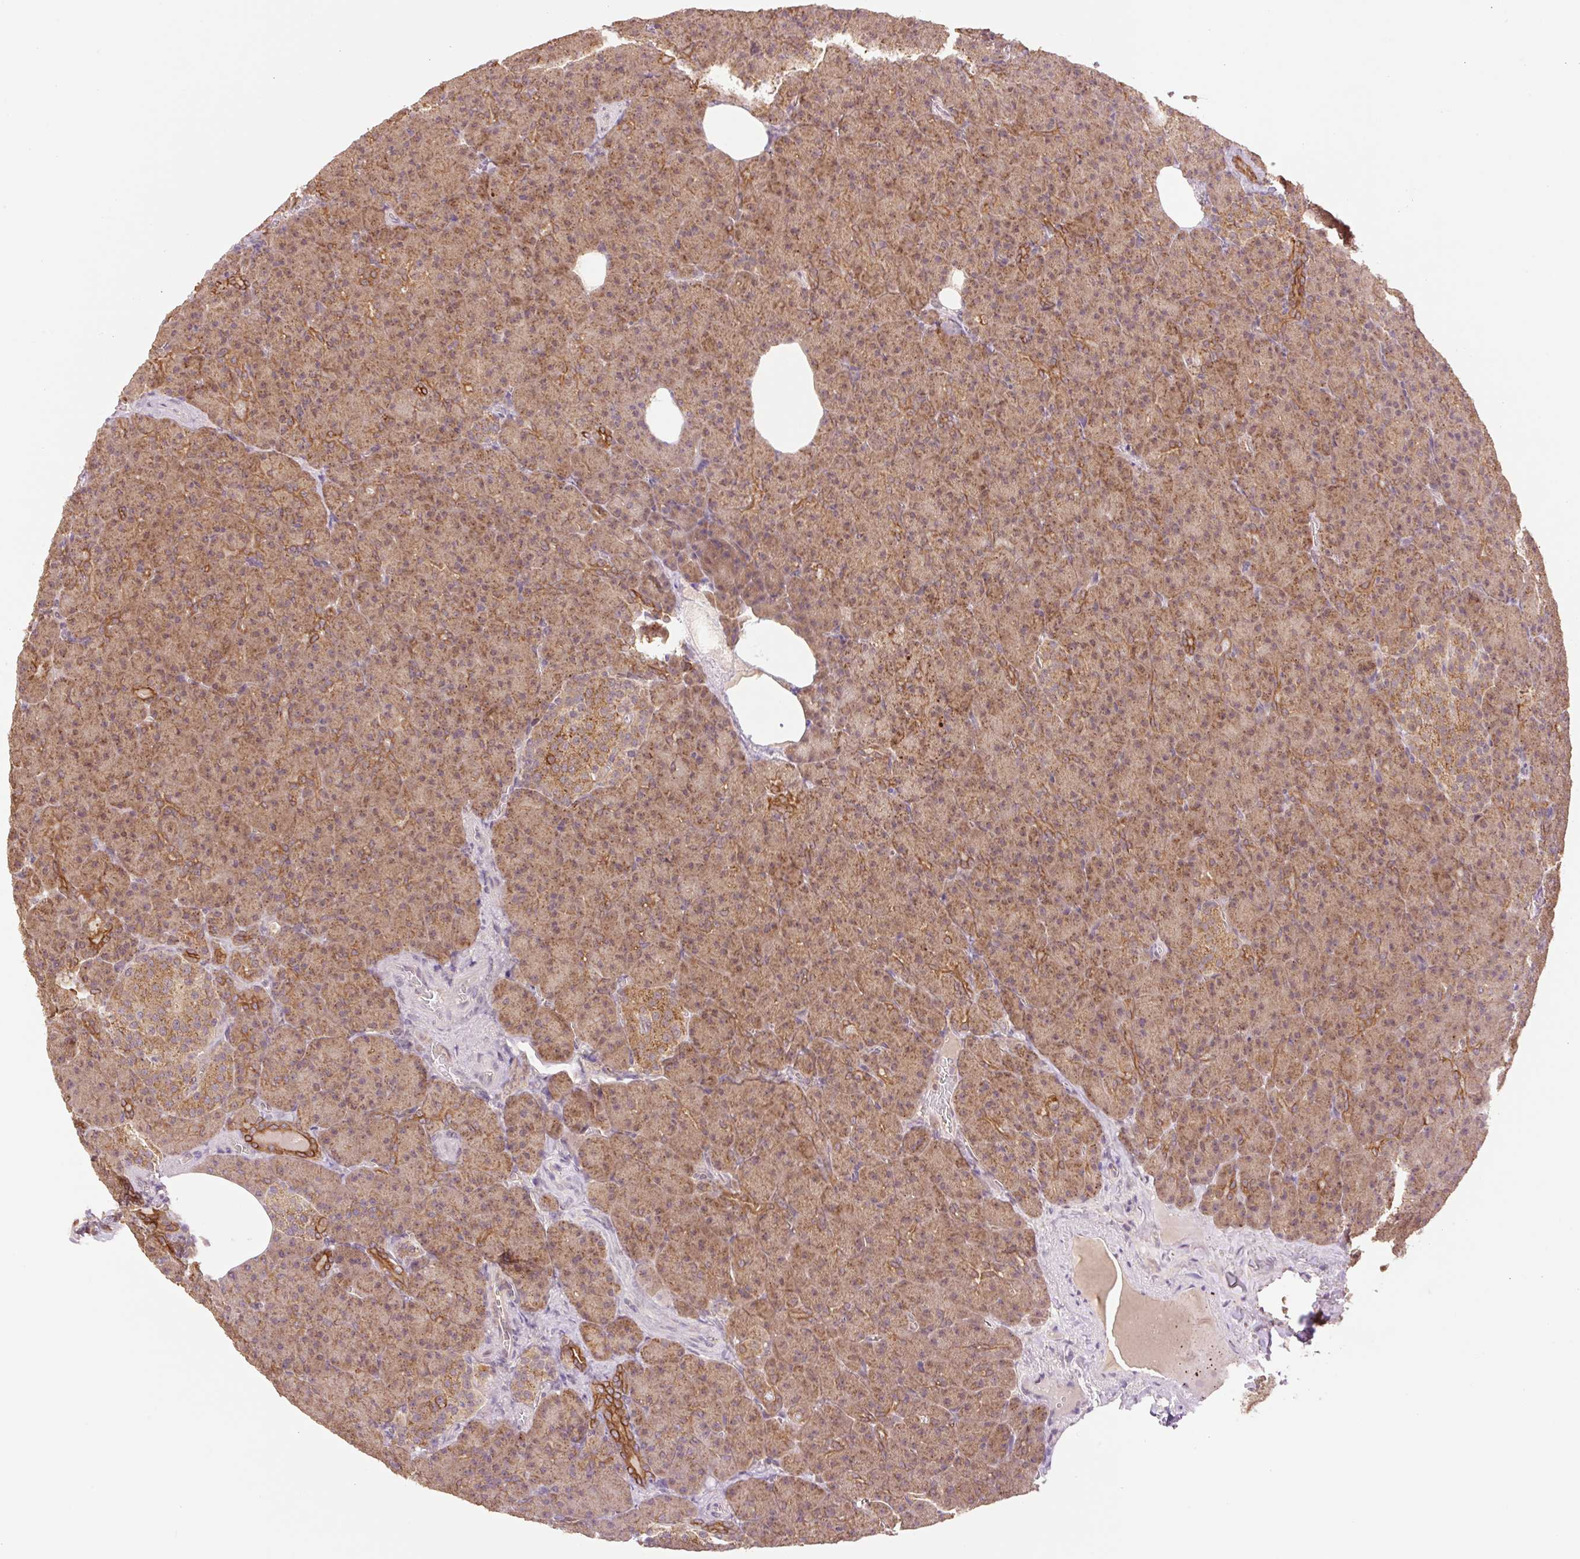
{"staining": {"intensity": "strong", "quantity": ">75%", "location": "cytoplasmic/membranous"}, "tissue": "pancreas", "cell_type": "Exocrine glandular cells", "image_type": "normal", "snomed": [{"axis": "morphology", "description": "Normal tissue, NOS"}, {"axis": "topography", "description": "Pancreas"}], "caption": "Immunohistochemical staining of normal human pancreas displays high levels of strong cytoplasmic/membranous staining in about >75% of exocrine glandular cells. (DAB IHC with brightfield microscopy, high magnification).", "gene": "YJU2B", "patient": {"sex": "female", "age": 74}}